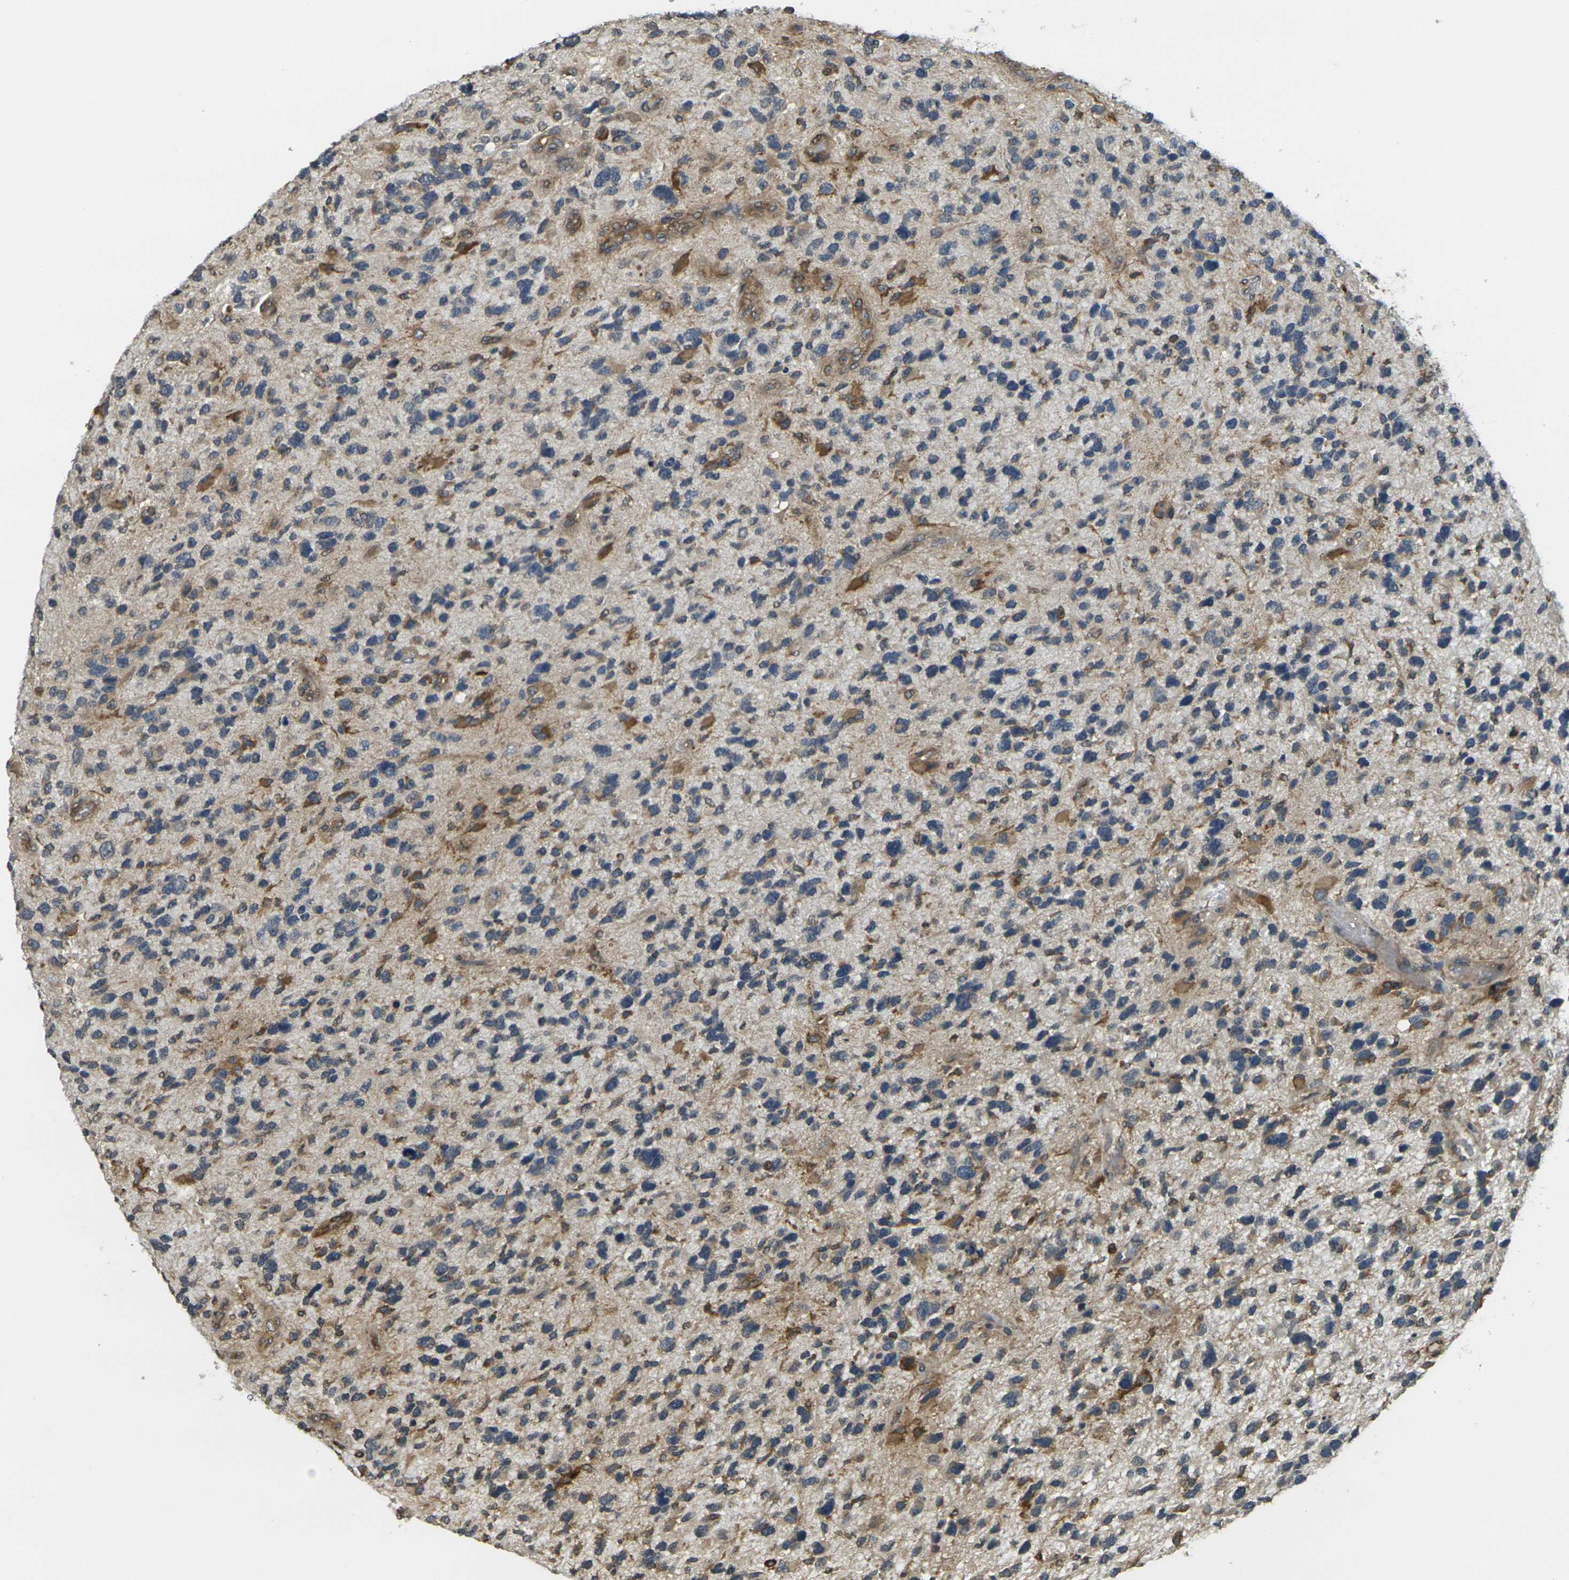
{"staining": {"intensity": "moderate", "quantity": "<25%", "location": "cytoplasmic/membranous"}, "tissue": "glioma", "cell_type": "Tumor cells", "image_type": "cancer", "snomed": [{"axis": "morphology", "description": "Glioma, malignant, High grade"}, {"axis": "topography", "description": "Brain"}], "caption": "The photomicrograph reveals a brown stain indicating the presence of a protein in the cytoplasmic/membranous of tumor cells in glioma.", "gene": "CAST", "patient": {"sex": "female", "age": 58}}